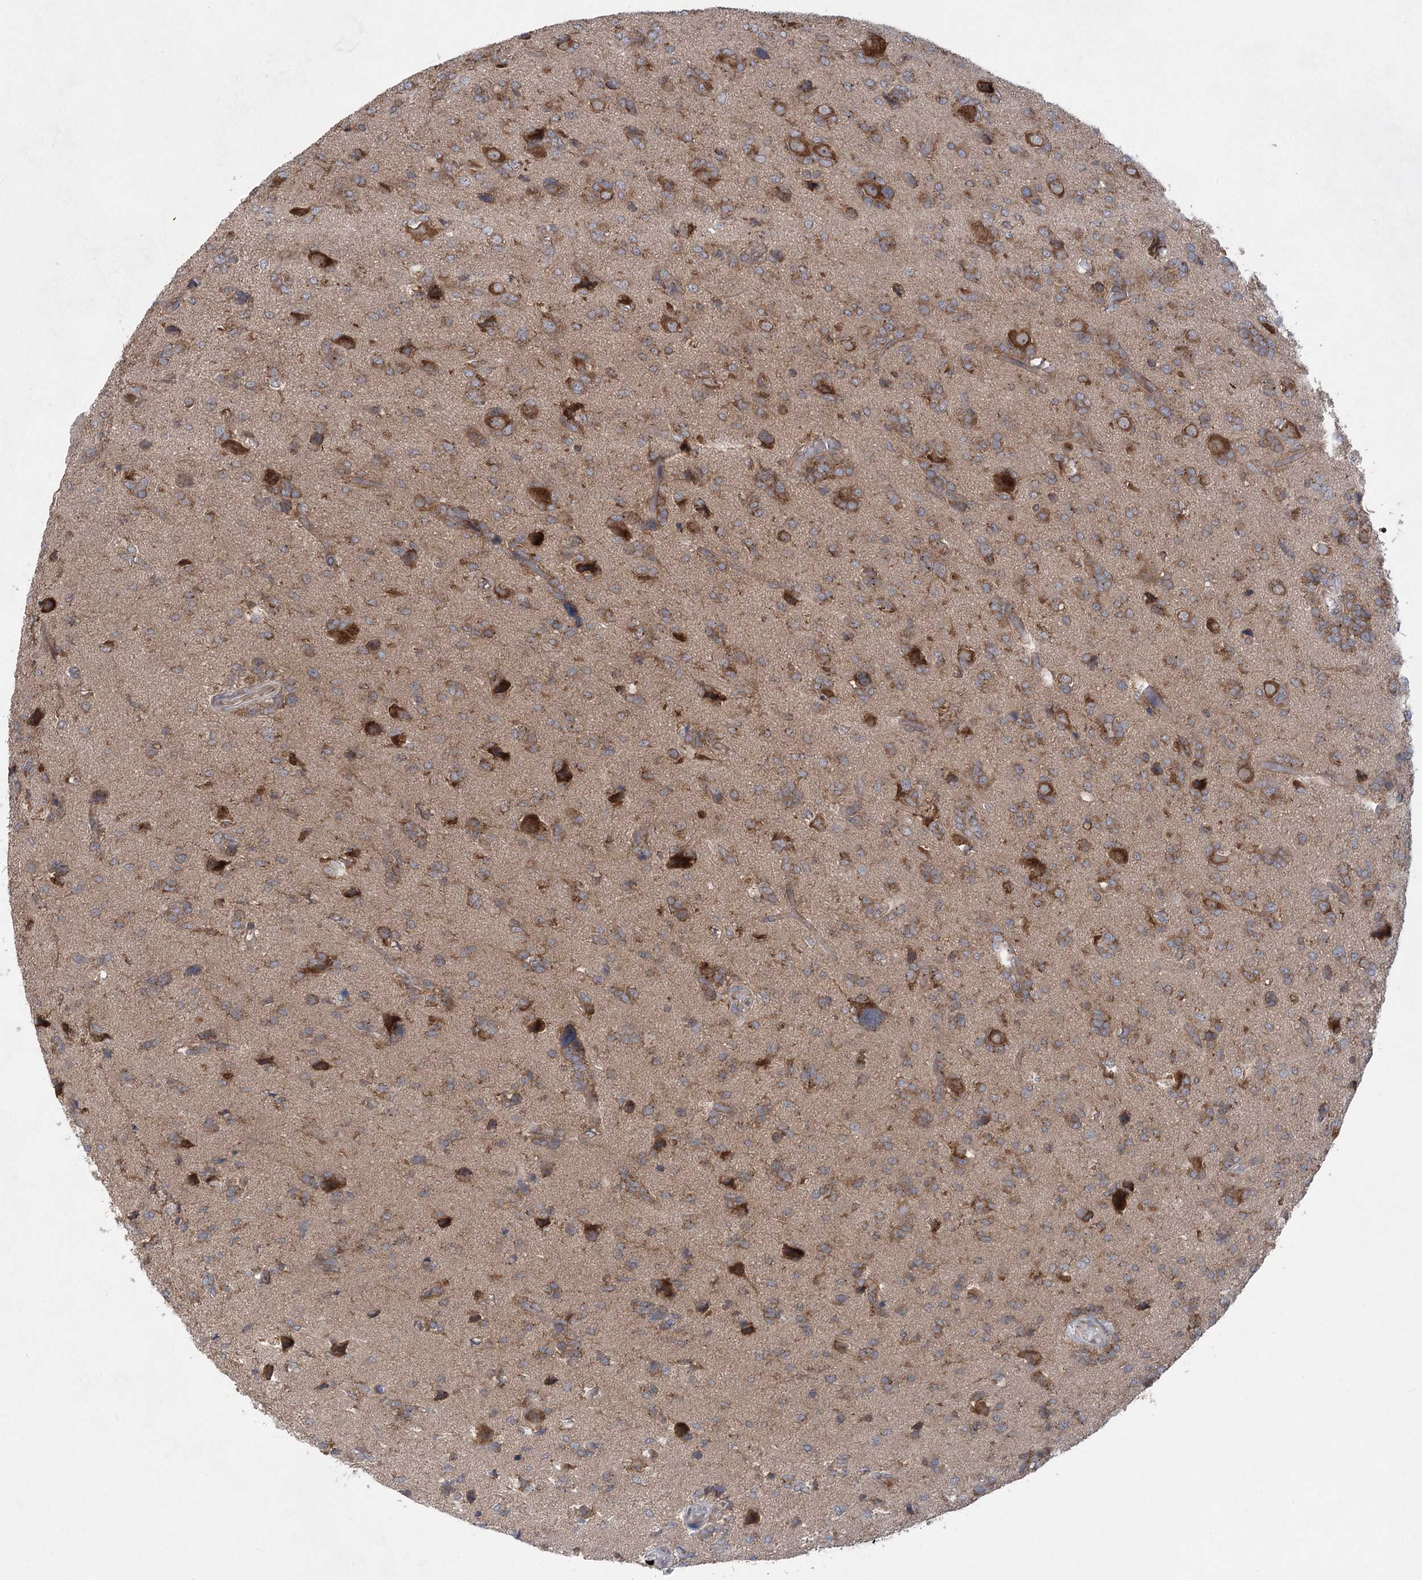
{"staining": {"intensity": "moderate", "quantity": "25%-75%", "location": "cytoplasmic/membranous"}, "tissue": "glioma", "cell_type": "Tumor cells", "image_type": "cancer", "snomed": [{"axis": "morphology", "description": "Glioma, malignant, High grade"}, {"axis": "topography", "description": "Brain"}], "caption": "Tumor cells show moderate cytoplasmic/membranous staining in approximately 25%-75% of cells in glioma.", "gene": "EIF3A", "patient": {"sex": "female", "age": 59}}